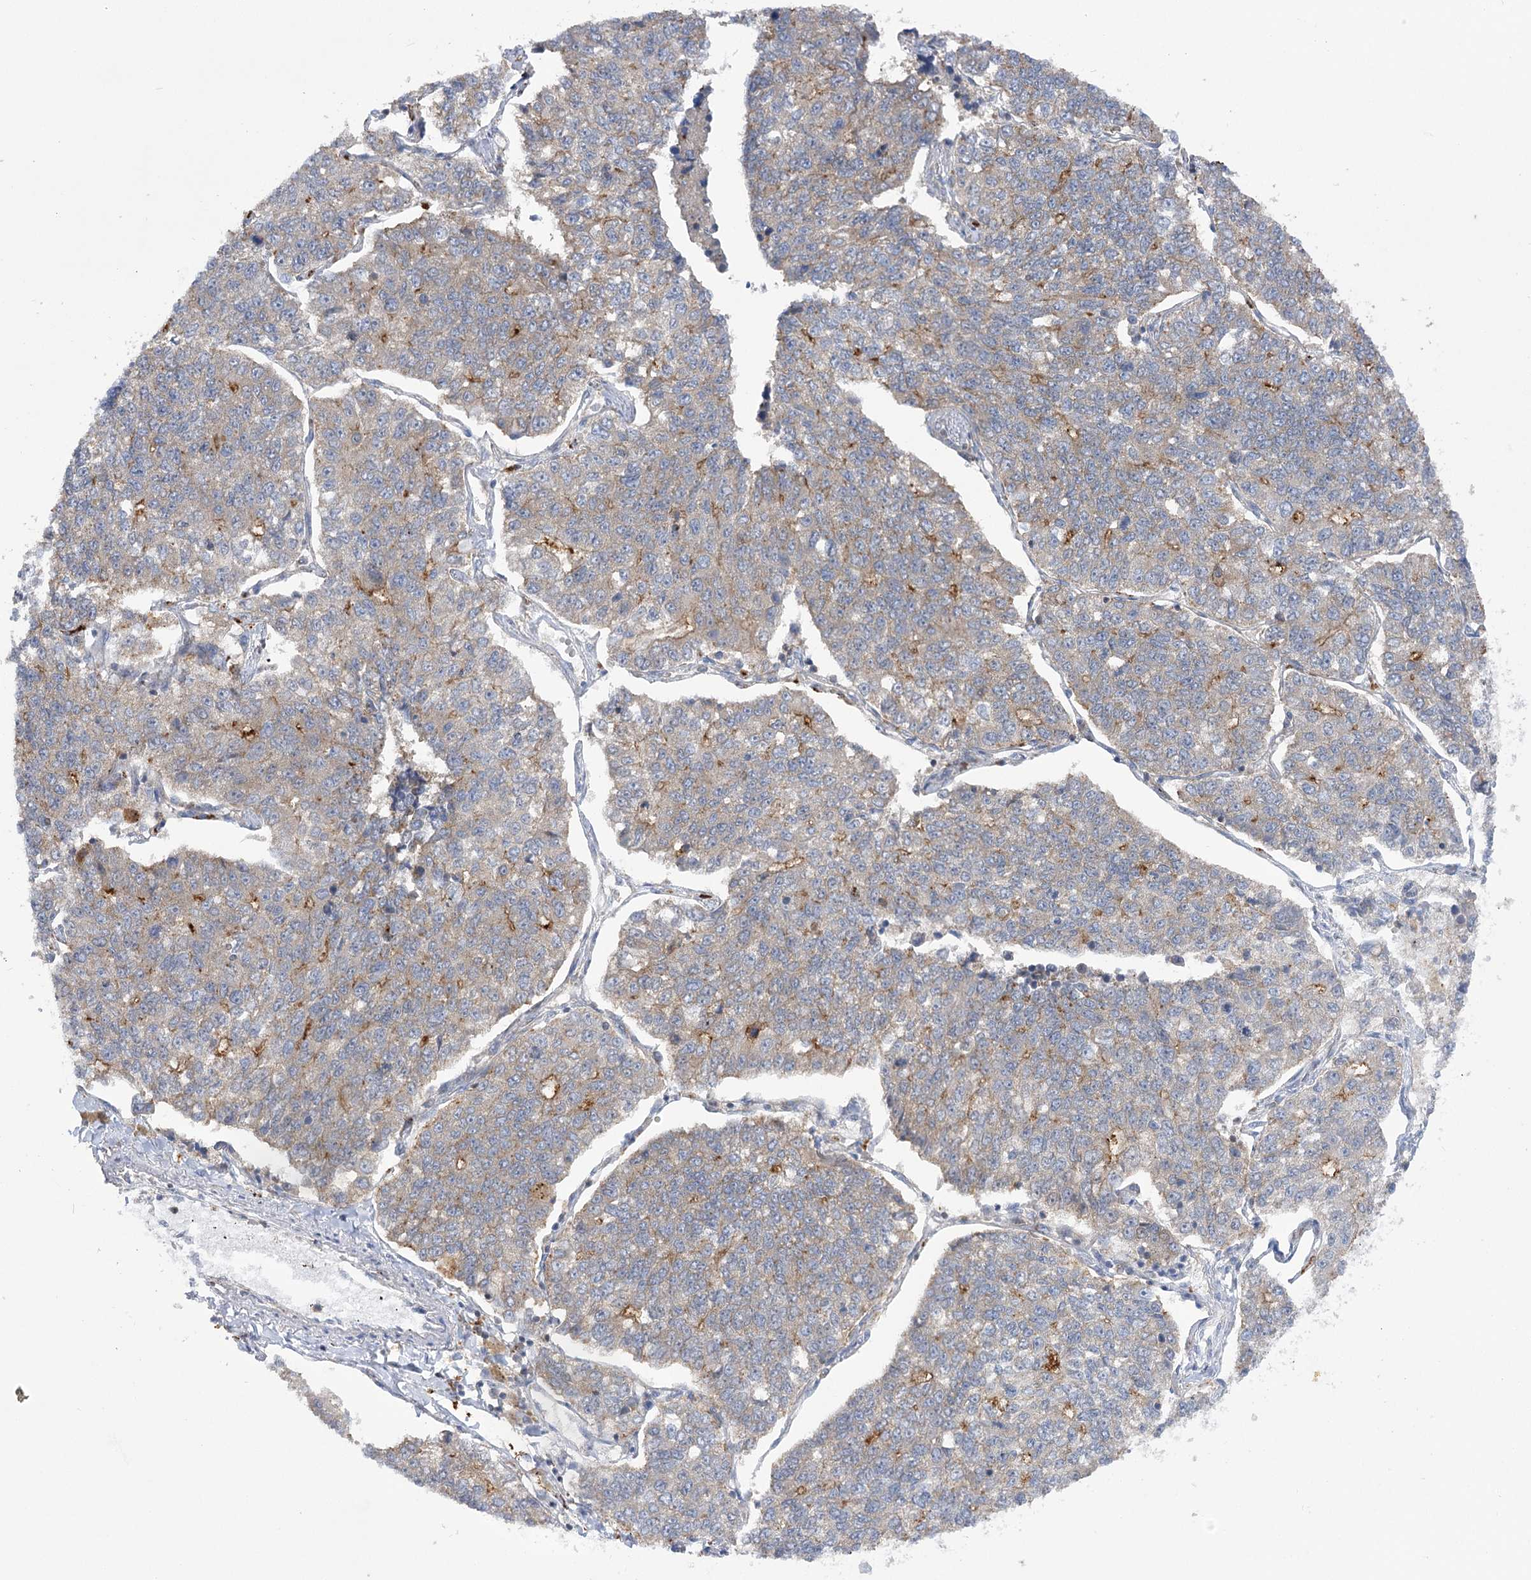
{"staining": {"intensity": "moderate", "quantity": "<25%", "location": "cytoplasmic/membranous"}, "tissue": "lung cancer", "cell_type": "Tumor cells", "image_type": "cancer", "snomed": [{"axis": "morphology", "description": "Adenocarcinoma, NOS"}, {"axis": "topography", "description": "Lung"}], "caption": "Immunohistochemical staining of human lung adenocarcinoma displays low levels of moderate cytoplasmic/membranous staining in about <25% of tumor cells. The protein is shown in brown color, while the nuclei are stained blue.", "gene": "VPS37B", "patient": {"sex": "male", "age": 49}}